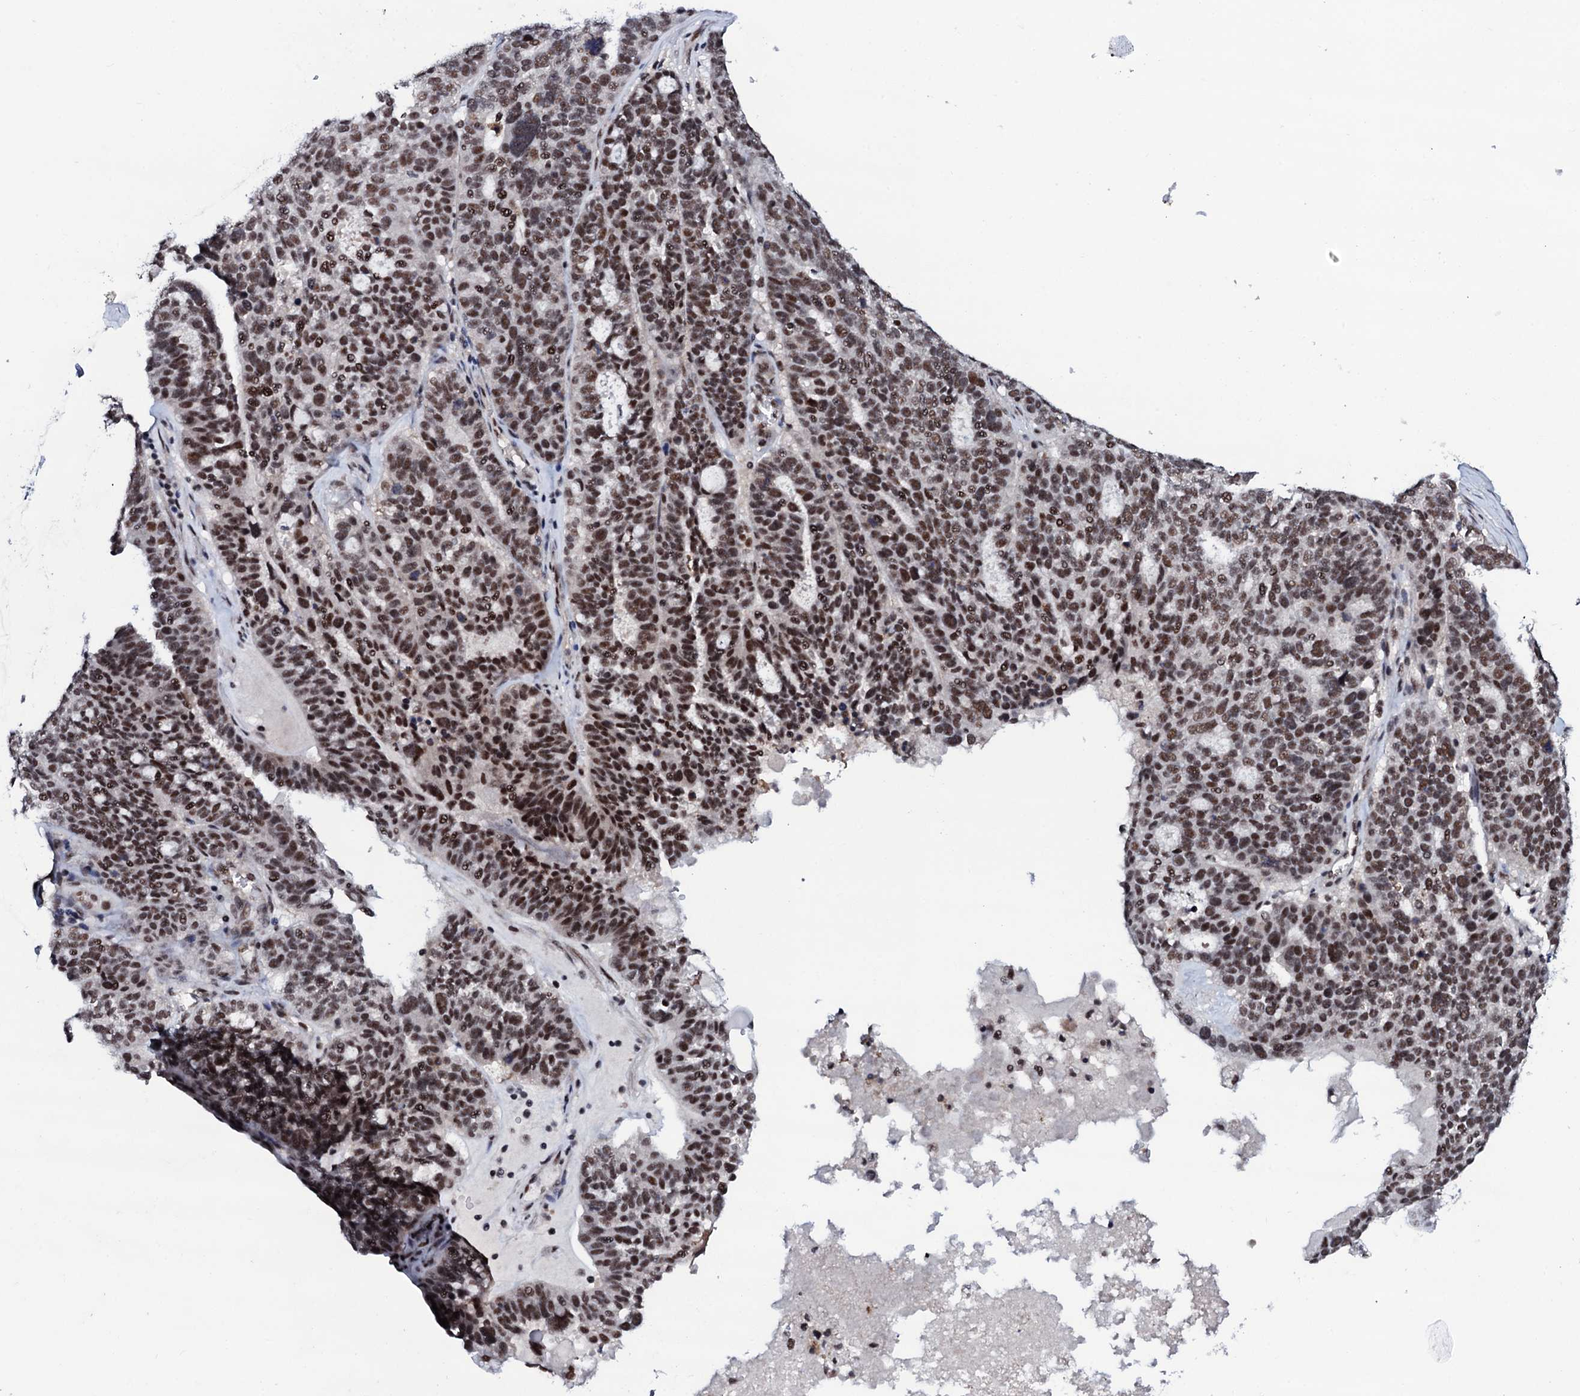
{"staining": {"intensity": "strong", "quantity": ">75%", "location": "nuclear"}, "tissue": "ovarian cancer", "cell_type": "Tumor cells", "image_type": "cancer", "snomed": [{"axis": "morphology", "description": "Cystadenocarcinoma, serous, NOS"}, {"axis": "topography", "description": "Ovary"}], "caption": "There is high levels of strong nuclear staining in tumor cells of ovarian cancer (serous cystadenocarcinoma), as demonstrated by immunohistochemical staining (brown color).", "gene": "PRPF18", "patient": {"sex": "female", "age": 59}}